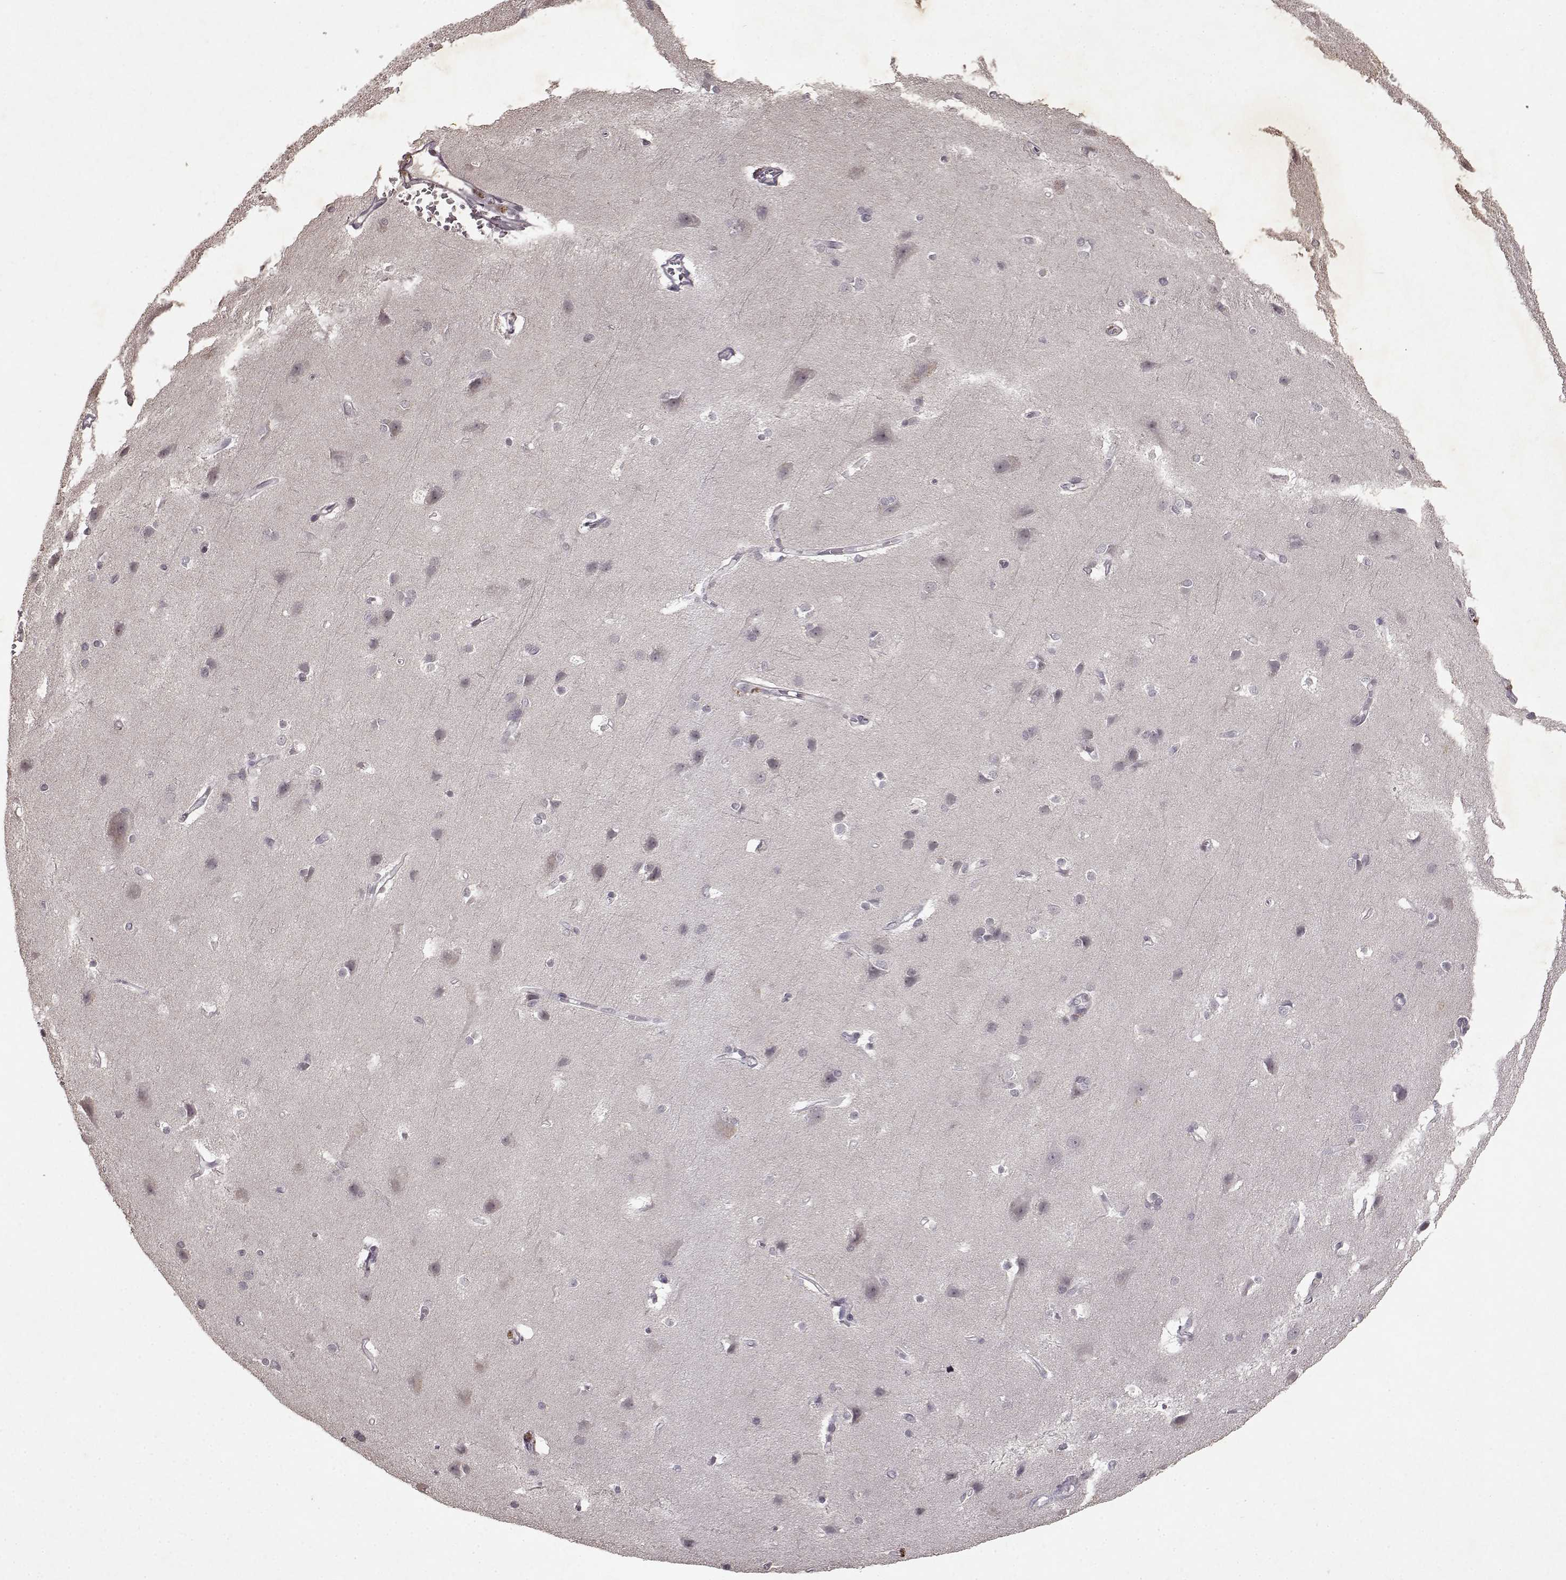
{"staining": {"intensity": "negative", "quantity": "none", "location": "none"}, "tissue": "cerebral cortex", "cell_type": "Endothelial cells", "image_type": "normal", "snomed": [{"axis": "morphology", "description": "Normal tissue, NOS"}, {"axis": "topography", "description": "Cerebral cortex"}], "caption": "Micrograph shows no protein expression in endothelial cells of benign cerebral cortex. (DAB immunohistochemistry (IHC), high magnification).", "gene": "LHB", "patient": {"sex": "male", "age": 37}}